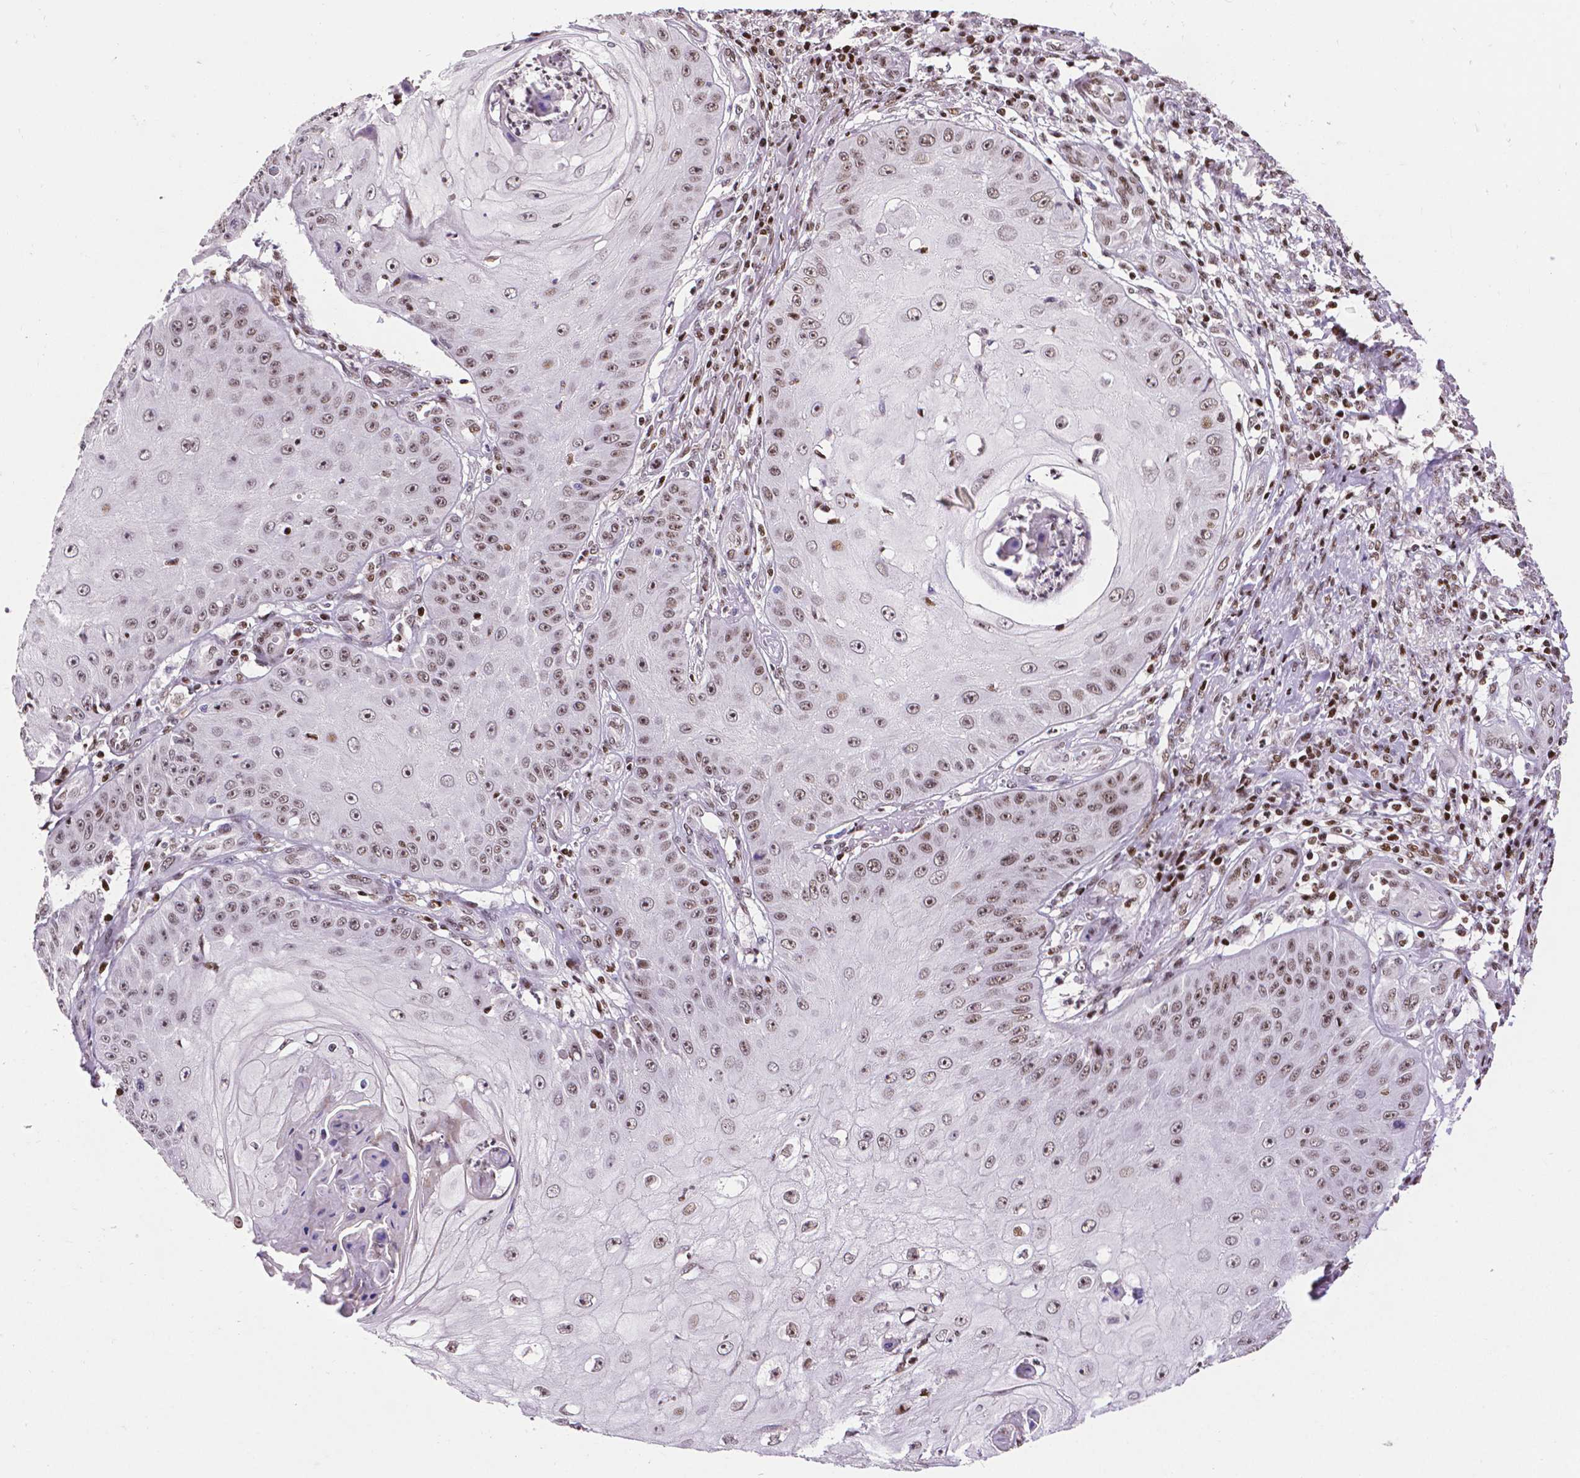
{"staining": {"intensity": "weak", "quantity": ">75%", "location": "nuclear"}, "tissue": "skin cancer", "cell_type": "Tumor cells", "image_type": "cancer", "snomed": [{"axis": "morphology", "description": "Squamous cell carcinoma, NOS"}, {"axis": "topography", "description": "Skin"}], "caption": "Brown immunohistochemical staining in skin squamous cell carcinoma reveals weak nuclear expression in approximately >75% of tumor cells.", "gene": "CTCF", "patient": {"sex": "male", "age": 70}}